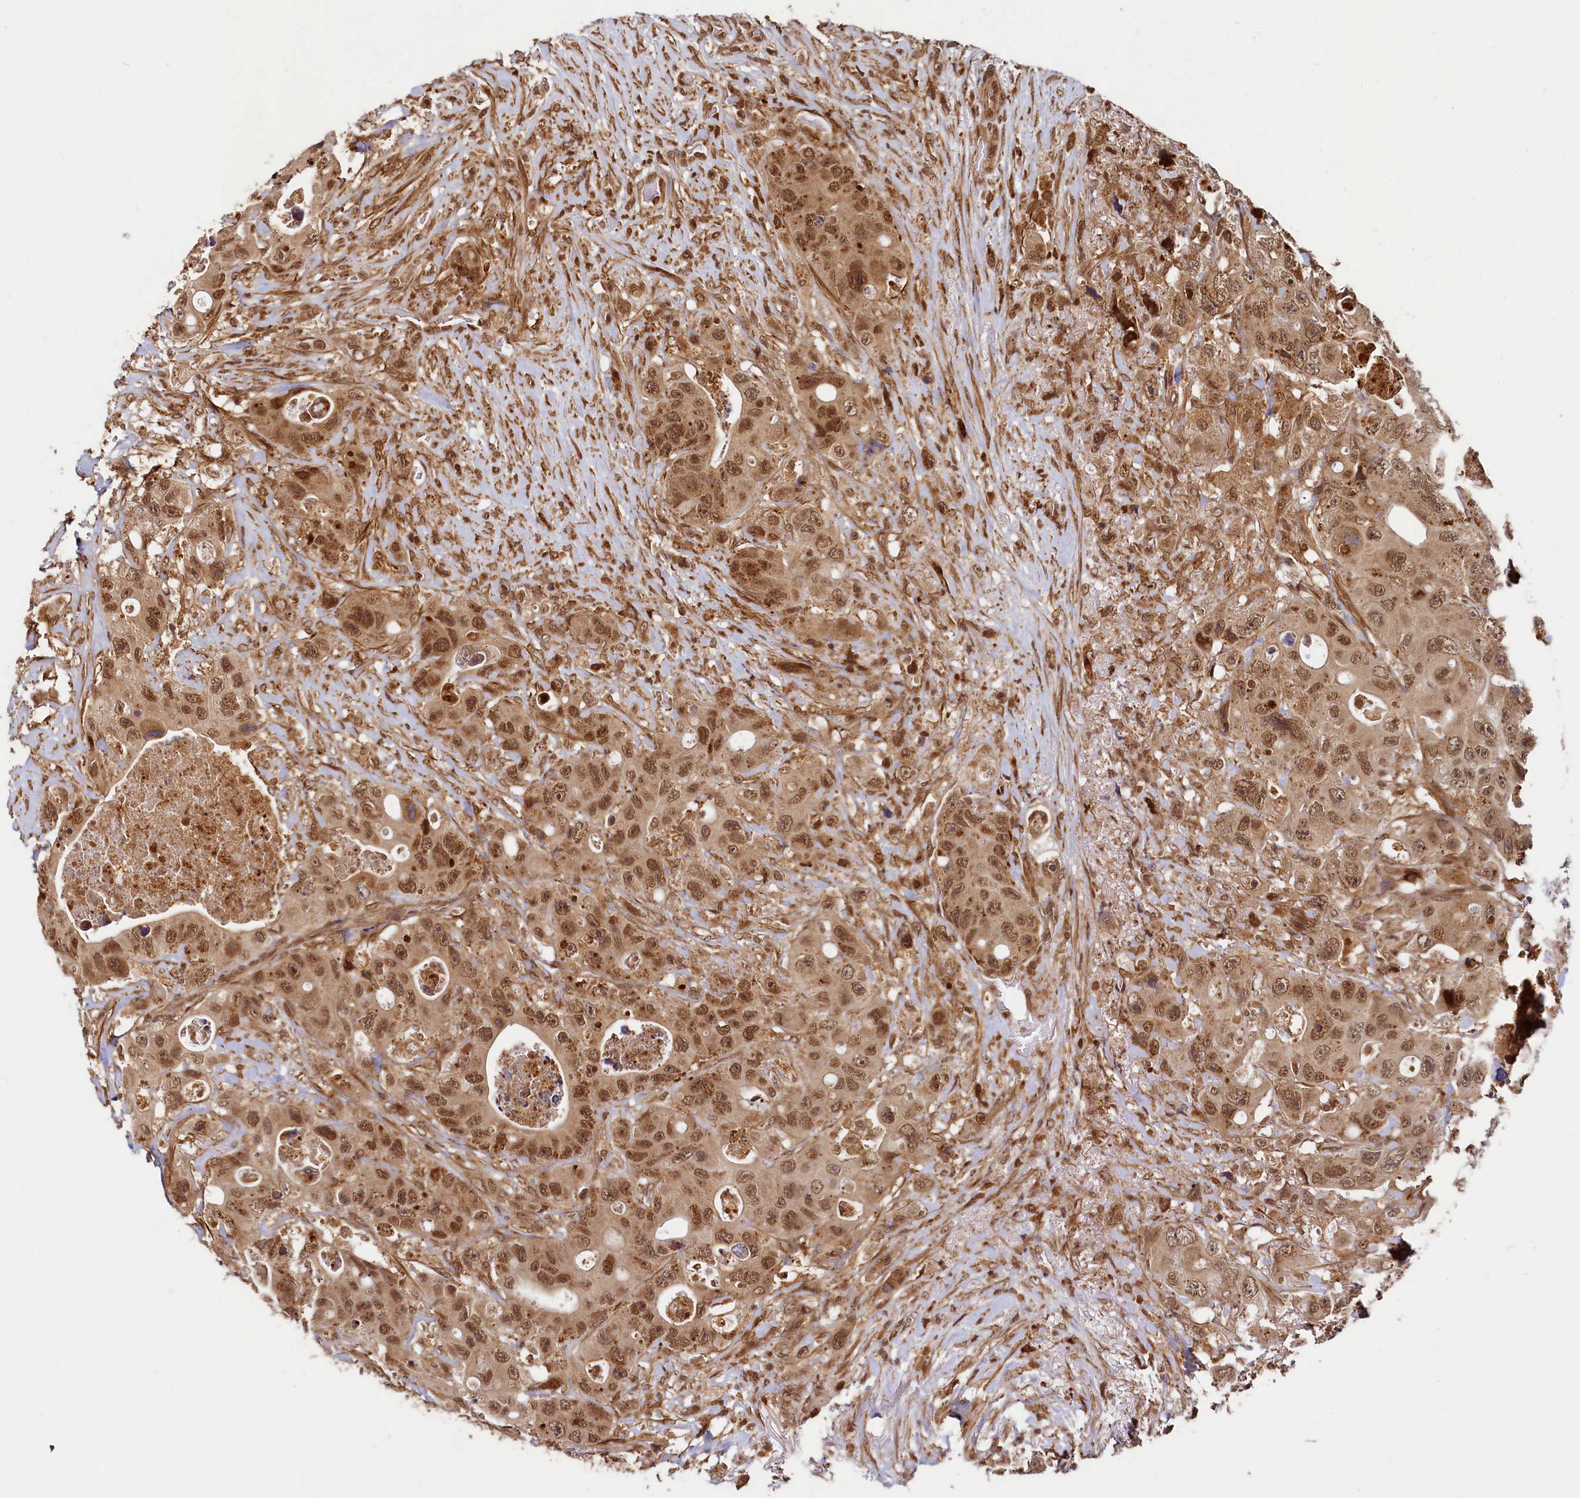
{"staining": {"intensity": "moderate", "quantity": ">75%", "location": "cytoplasmic/membranous,nuclear"}, "tissue": "colorectal cancer", "cell_type": "Tumor cells", "image_type": "cancer", "snomed": [{"axis": "morphology", "description": "Adenocarcinoma, NOS"}, {"axis": "topography", "description": "Colon"}], "caption": "DAB immunohistochemical staining of colorectal cancer reveals moderate cytoplasmic/membranous and nuclear protein expression in about >75% of tumor cells. The protein is stained brown, and the nuclei are stained in blue (DAB IHC with brightfield microscopy, high magnification).", "gene": "TRIM23", "patient": {"sex": "female", "age": 46}}